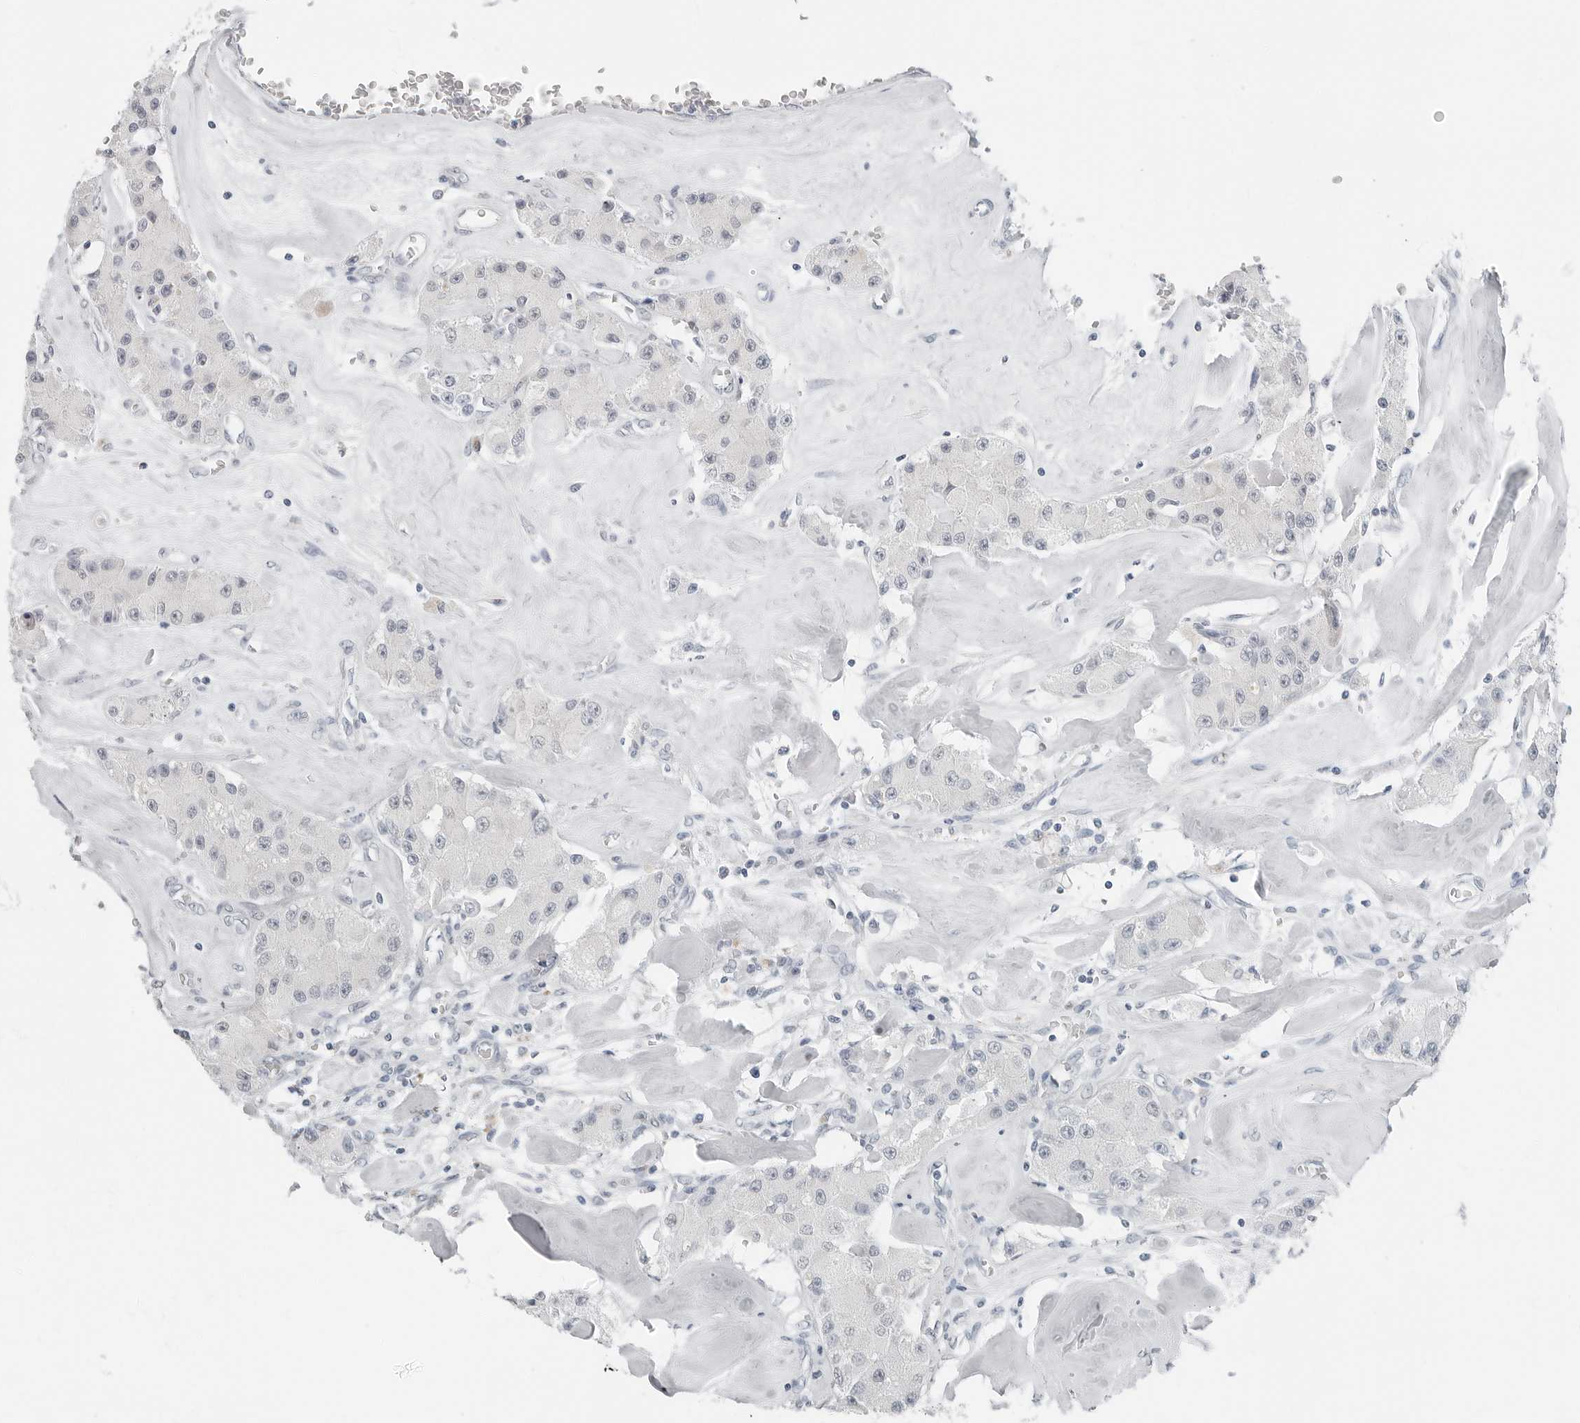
{"staining": {"intensity": "negative", "quantity": "none", "location": "none"}, "tissue": "carcinoid", "cell_type": "Tumor cells", "image_type": "cancer", "snomed": [{"axis": "morphology", "description": "Carcinoid, malignant, NOS"}, {"axis": "topography", "description": "Pancreas"}], "caption": "An immunohistochemistry image of carcinoid is shown. There is no staining in tumor cells of carcinoid. (DAB immunohistochemistry (IHC) visualized using brightfield microscopy, high magnification).", "gene": "XIRP1", "patient": {"sex": "male", "age": 41}}